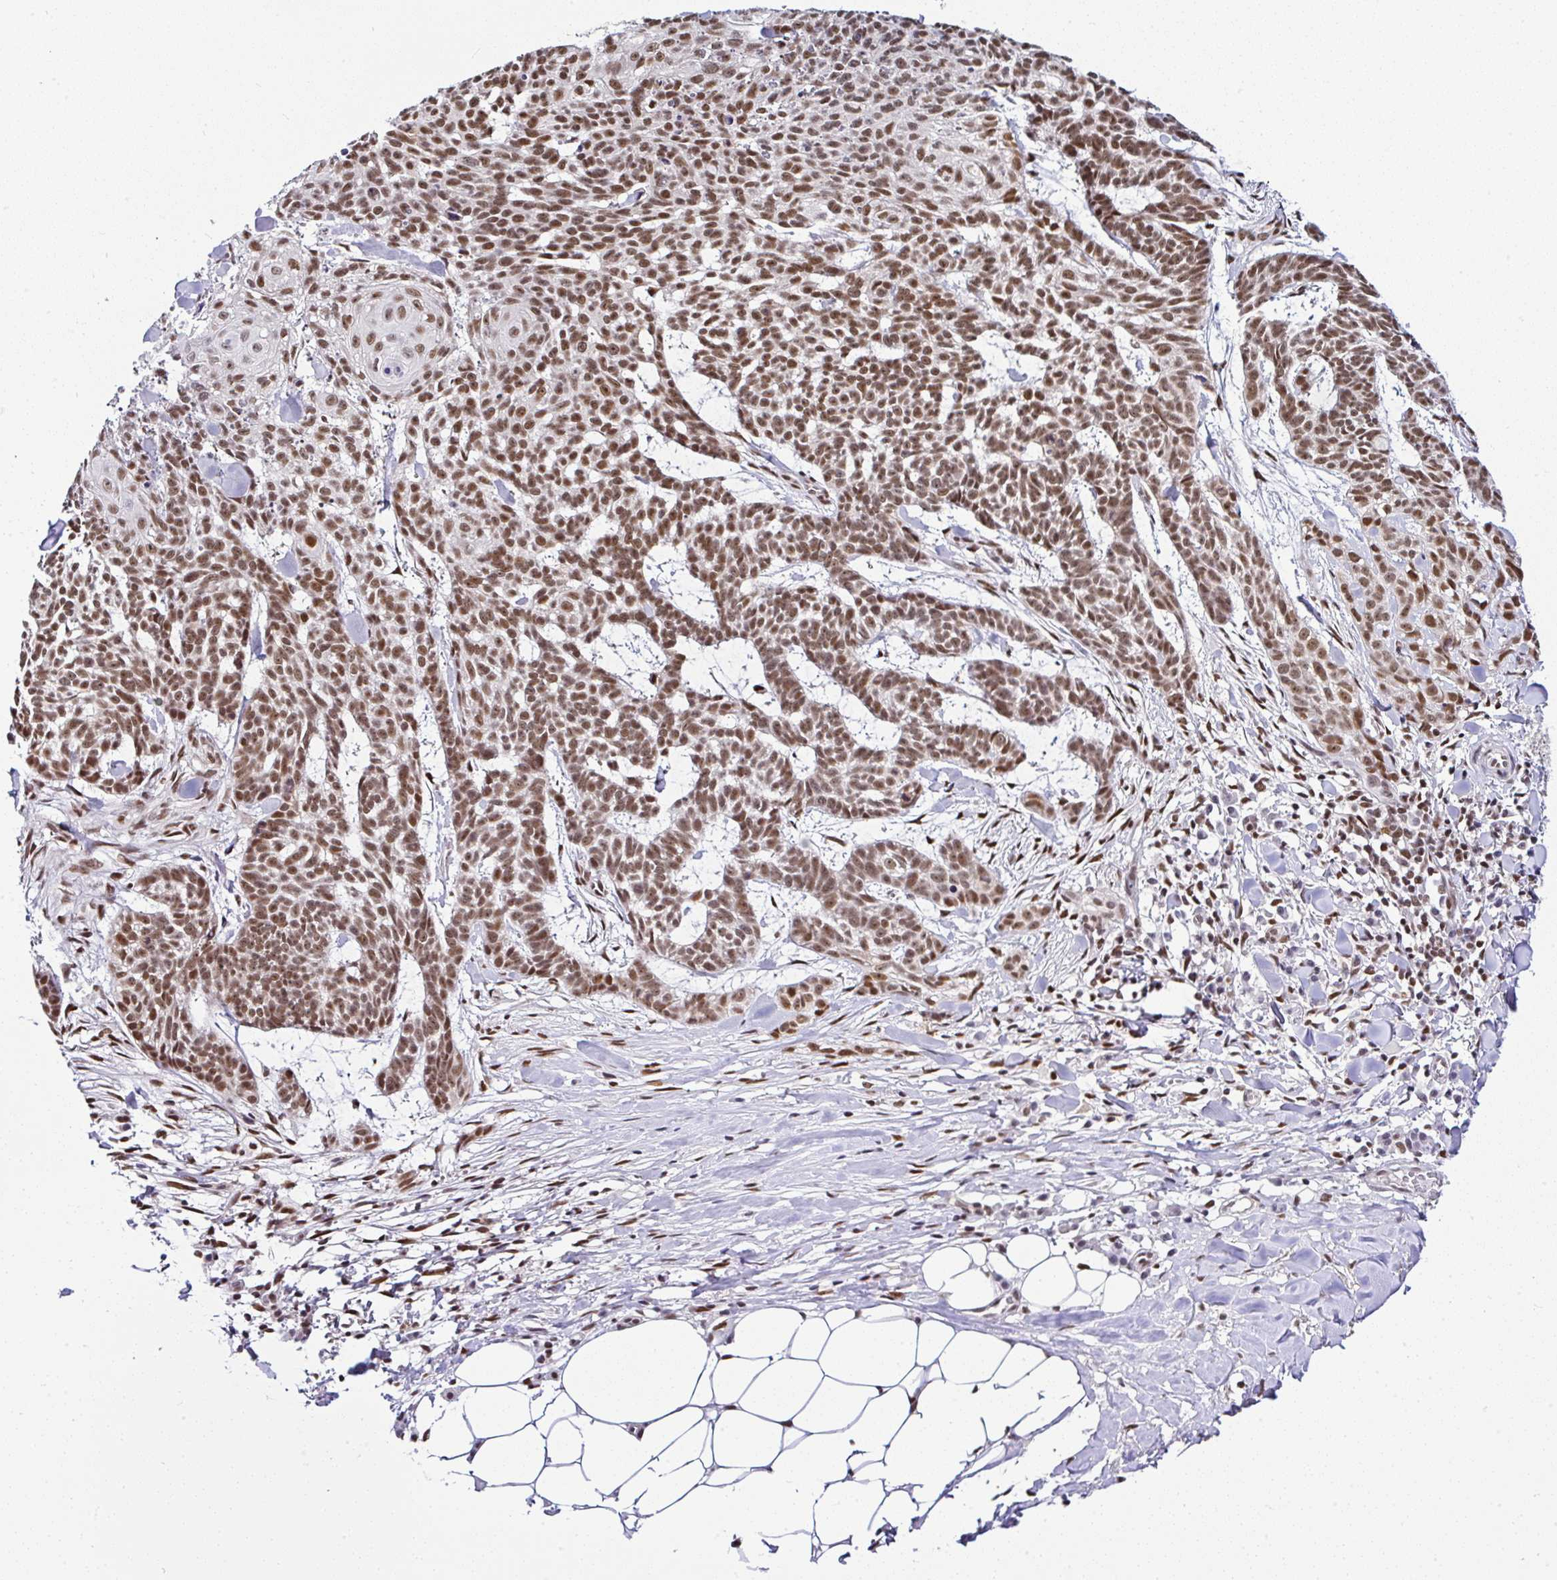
{"staining": {"intensity": "strong", "quantity": ">75%", "location": "nuclear"}, "tissue": "skin cancer", "cell_type": "Tumor cells", "image_type": "cancer", "snomed": [{"axis": "morphology", "description": "Basal cell carcinoma"}, {"axis": "topography", "description": "Skin"}], "caption": "Tumor cells display high levels of strong nuclear positivity in about >75% of cells in skin cancer.", "gene": "DR1", "patient": {"sex": "female", "age": 93}}